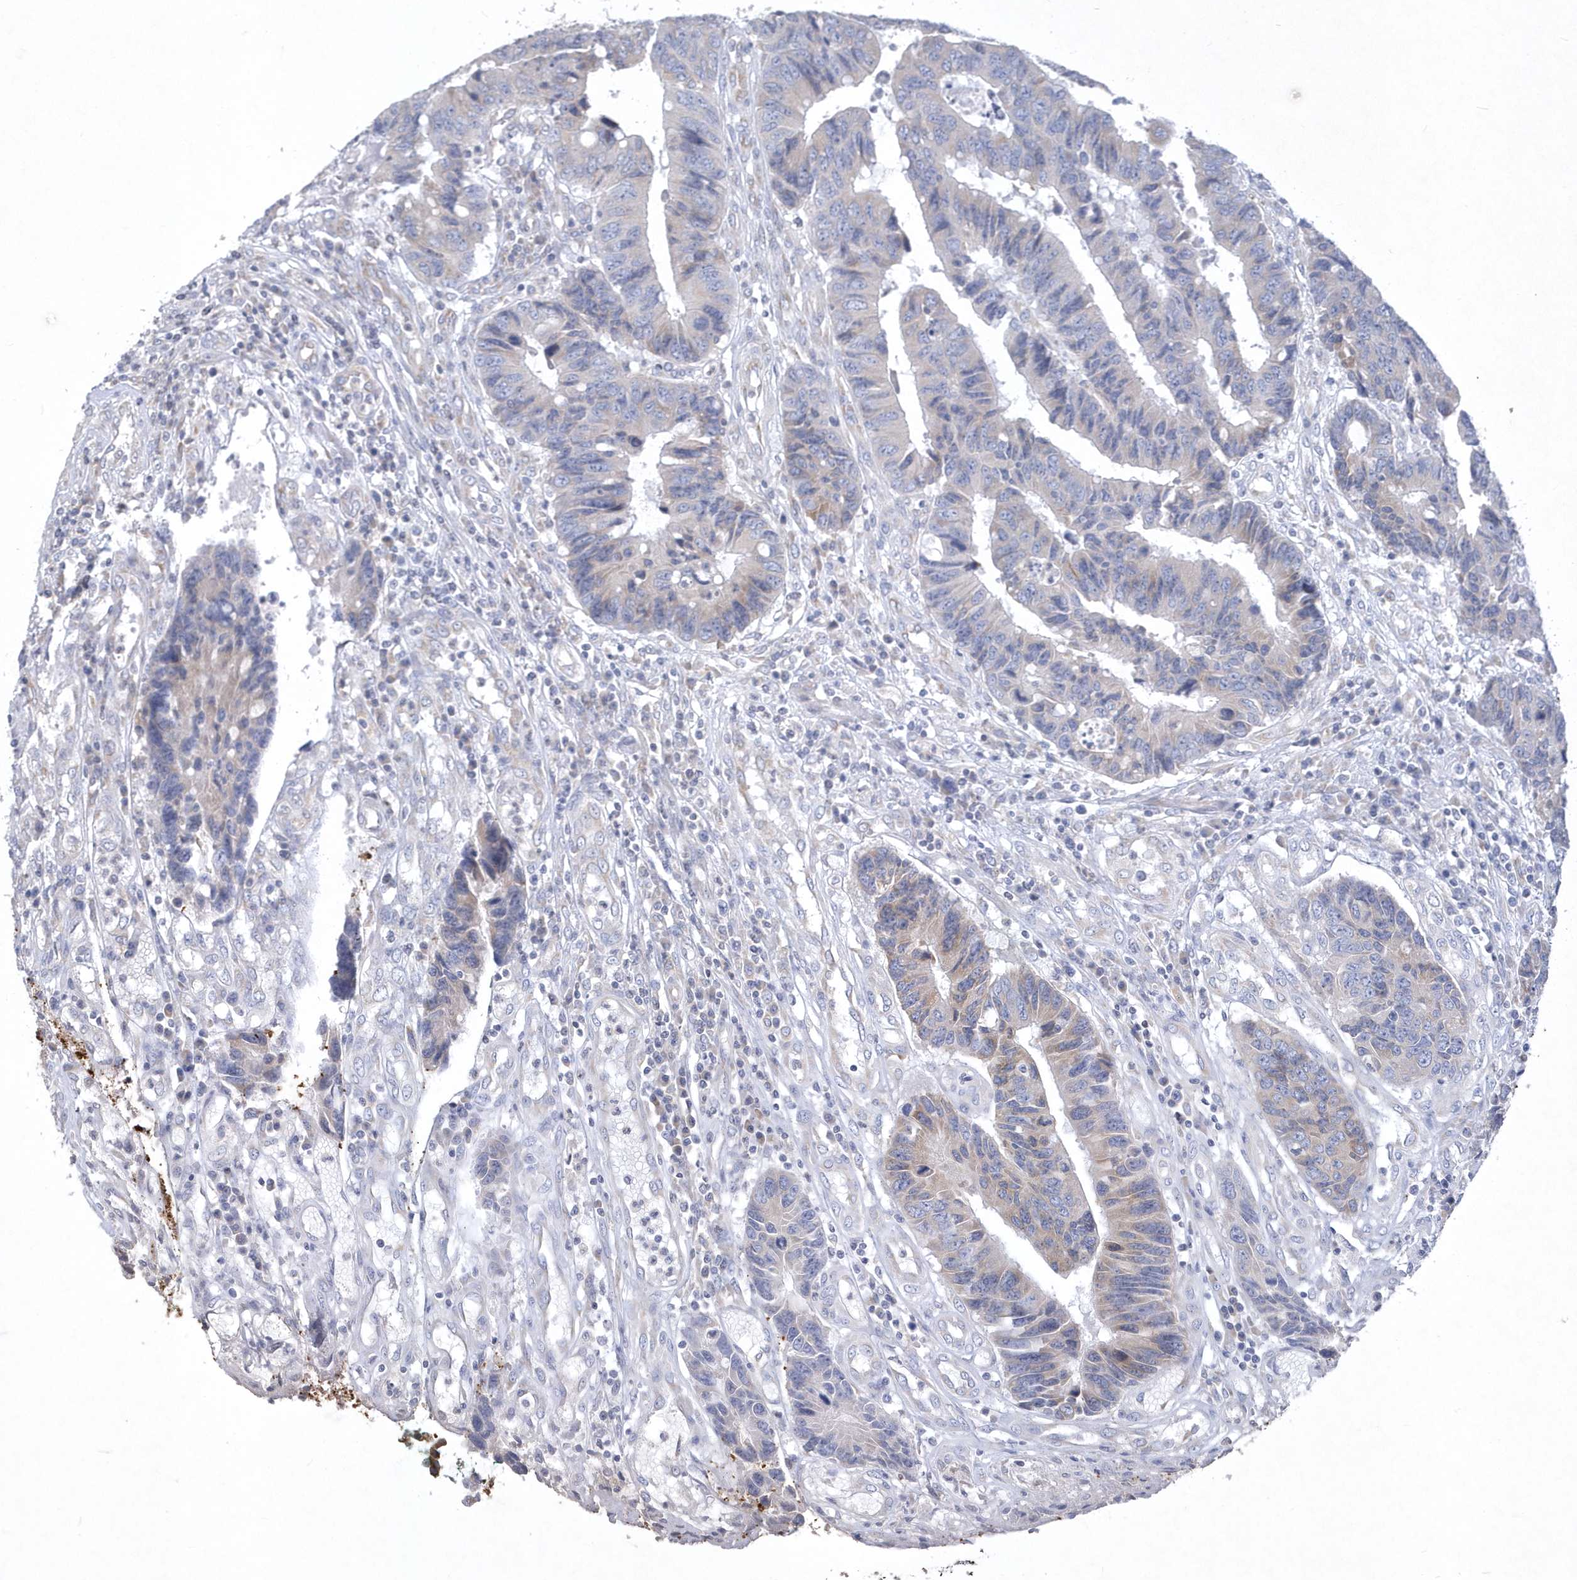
{"staining": {"intensity": "weak", "quantity": "<25%", "location": "cytoplasmic/membranous"}, "tissue": "colorectal cancer", "cell_type": "Tumor cells", "image_type": "cancer", "snomed": [{"axis": "morphology", "description": "Adenocarcinoma, NOS"}, {"axis": "topography", "description": "Rectum"}], "caption": "High power microscopy micrograph of an IHC image of adenocarcinoma (colorectal), revealing no significant positivity in tumor cells.", "gene": "DGAT1", "patient": {"sex": "male", "age": 84}}